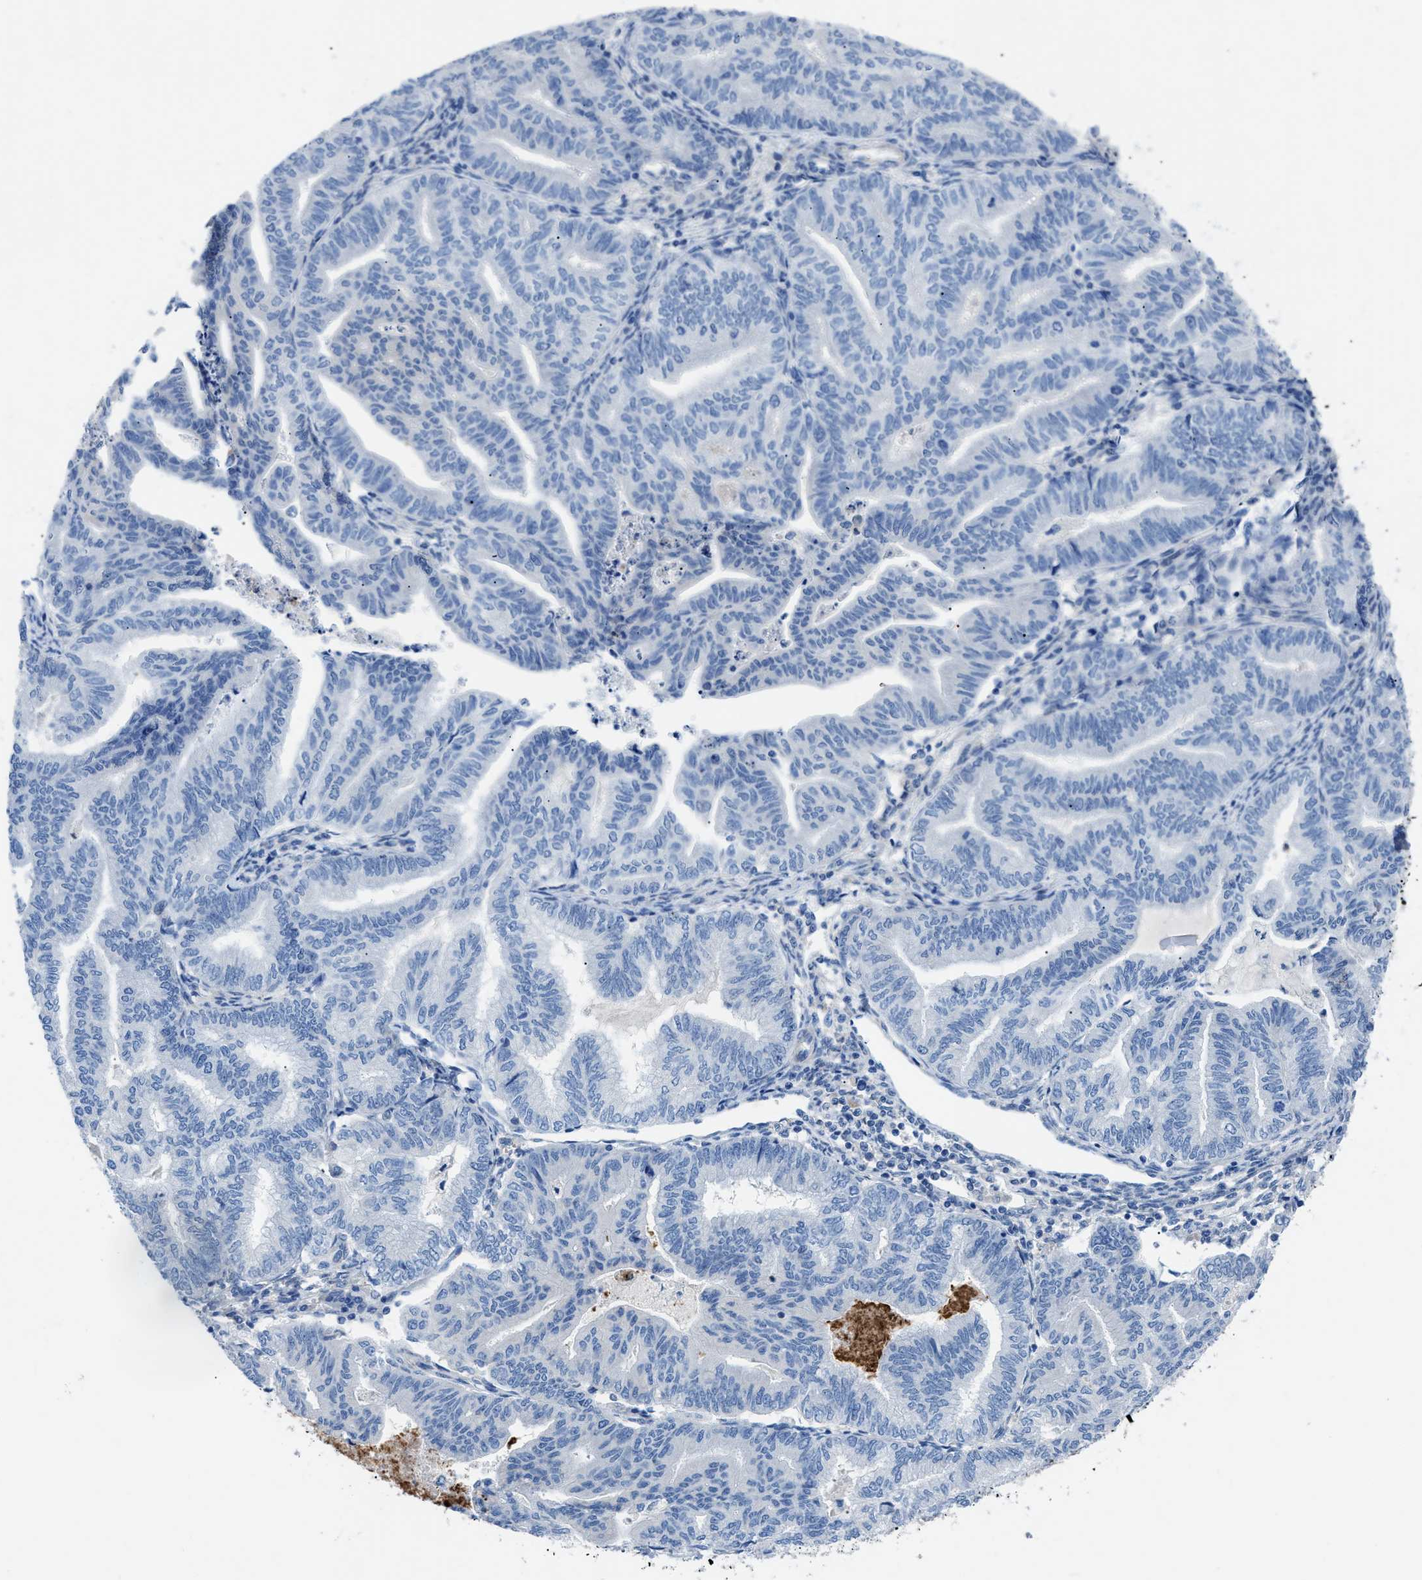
{"staining": {"intensity": "weak", "quantity": "<25%", "location": "cytoplasmic/membranous"}, "tissue": "endometrial cancer", "cell_type": "Tumor cells", "image_type": "cancer", "snomed": [{"axis": "morphology", "description": "Adenocarcinoma, NOS"}, {"axis": "topography", "description": "Endometrium"}], "caption": "IHC photomicrograph of neoplastic tissue: human endometrial adenocarcinoma stained with DAB reveals no significant protein staining in tumor cells.", "gene": "ITPR1", "patient": {"sex": "female", "age": 79}}